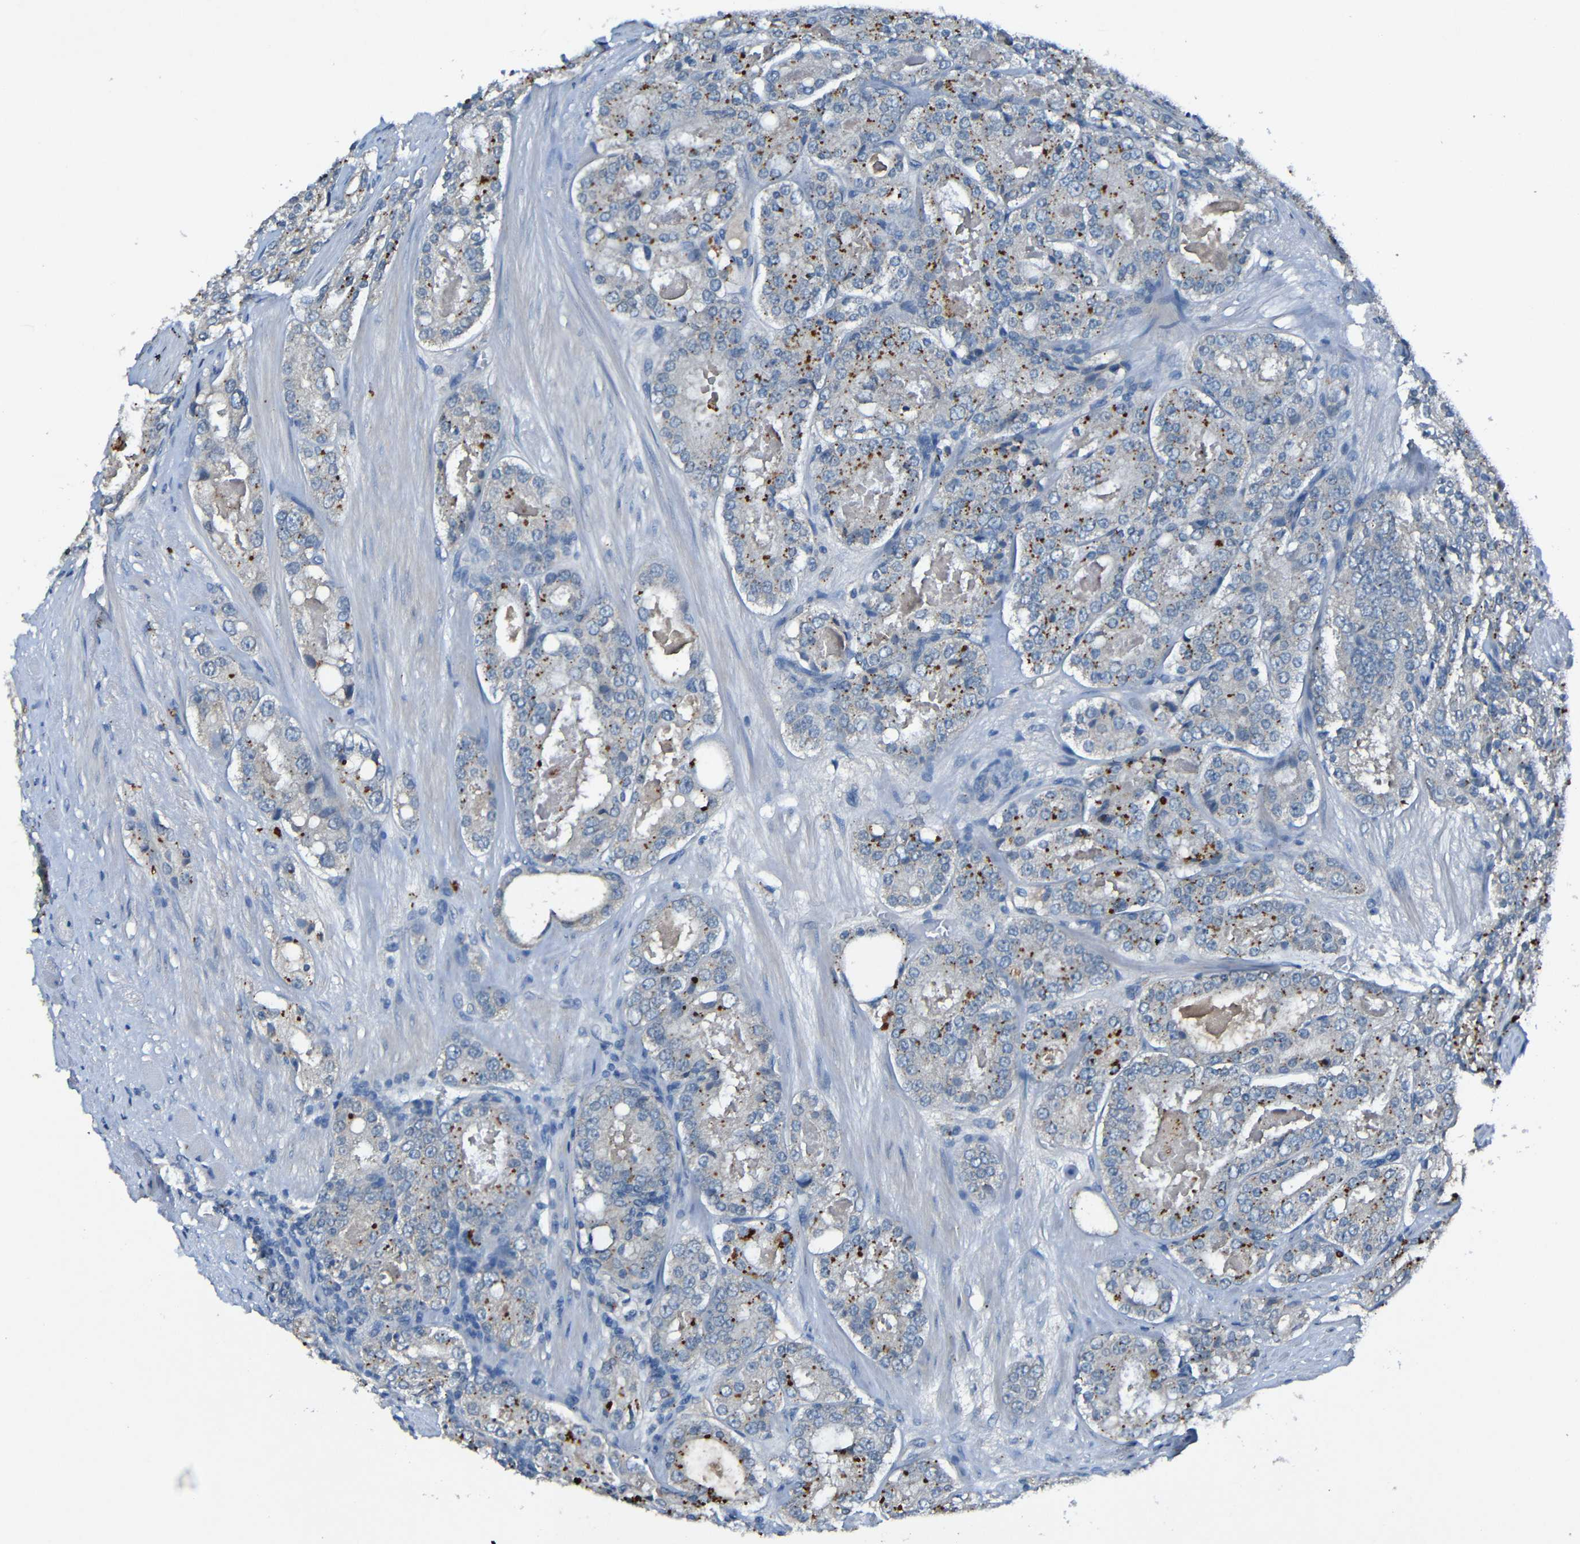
{"staining": {"intensity": "moderate", "quantity": "25%-75%", "location": "cytoplasmic/membranous"}, "tissue": "prostate cancer", "cell_type": "Tumor cells", "image_type": "cancer", "snomed": [{"axis": "morphology", "description": "Adenocarcinoma, High grade"}, {"axis": "topography", "description": "Prostate"}], "caption": "IHC image of human prostate cancer stained for a protein (brown), which shows medium levels of moderate cytoplasmic/membranous staining in about 25%-75% of tumor cells.", "gene": "LRRC70", "patient": {"sex": "male", "age": 65}}